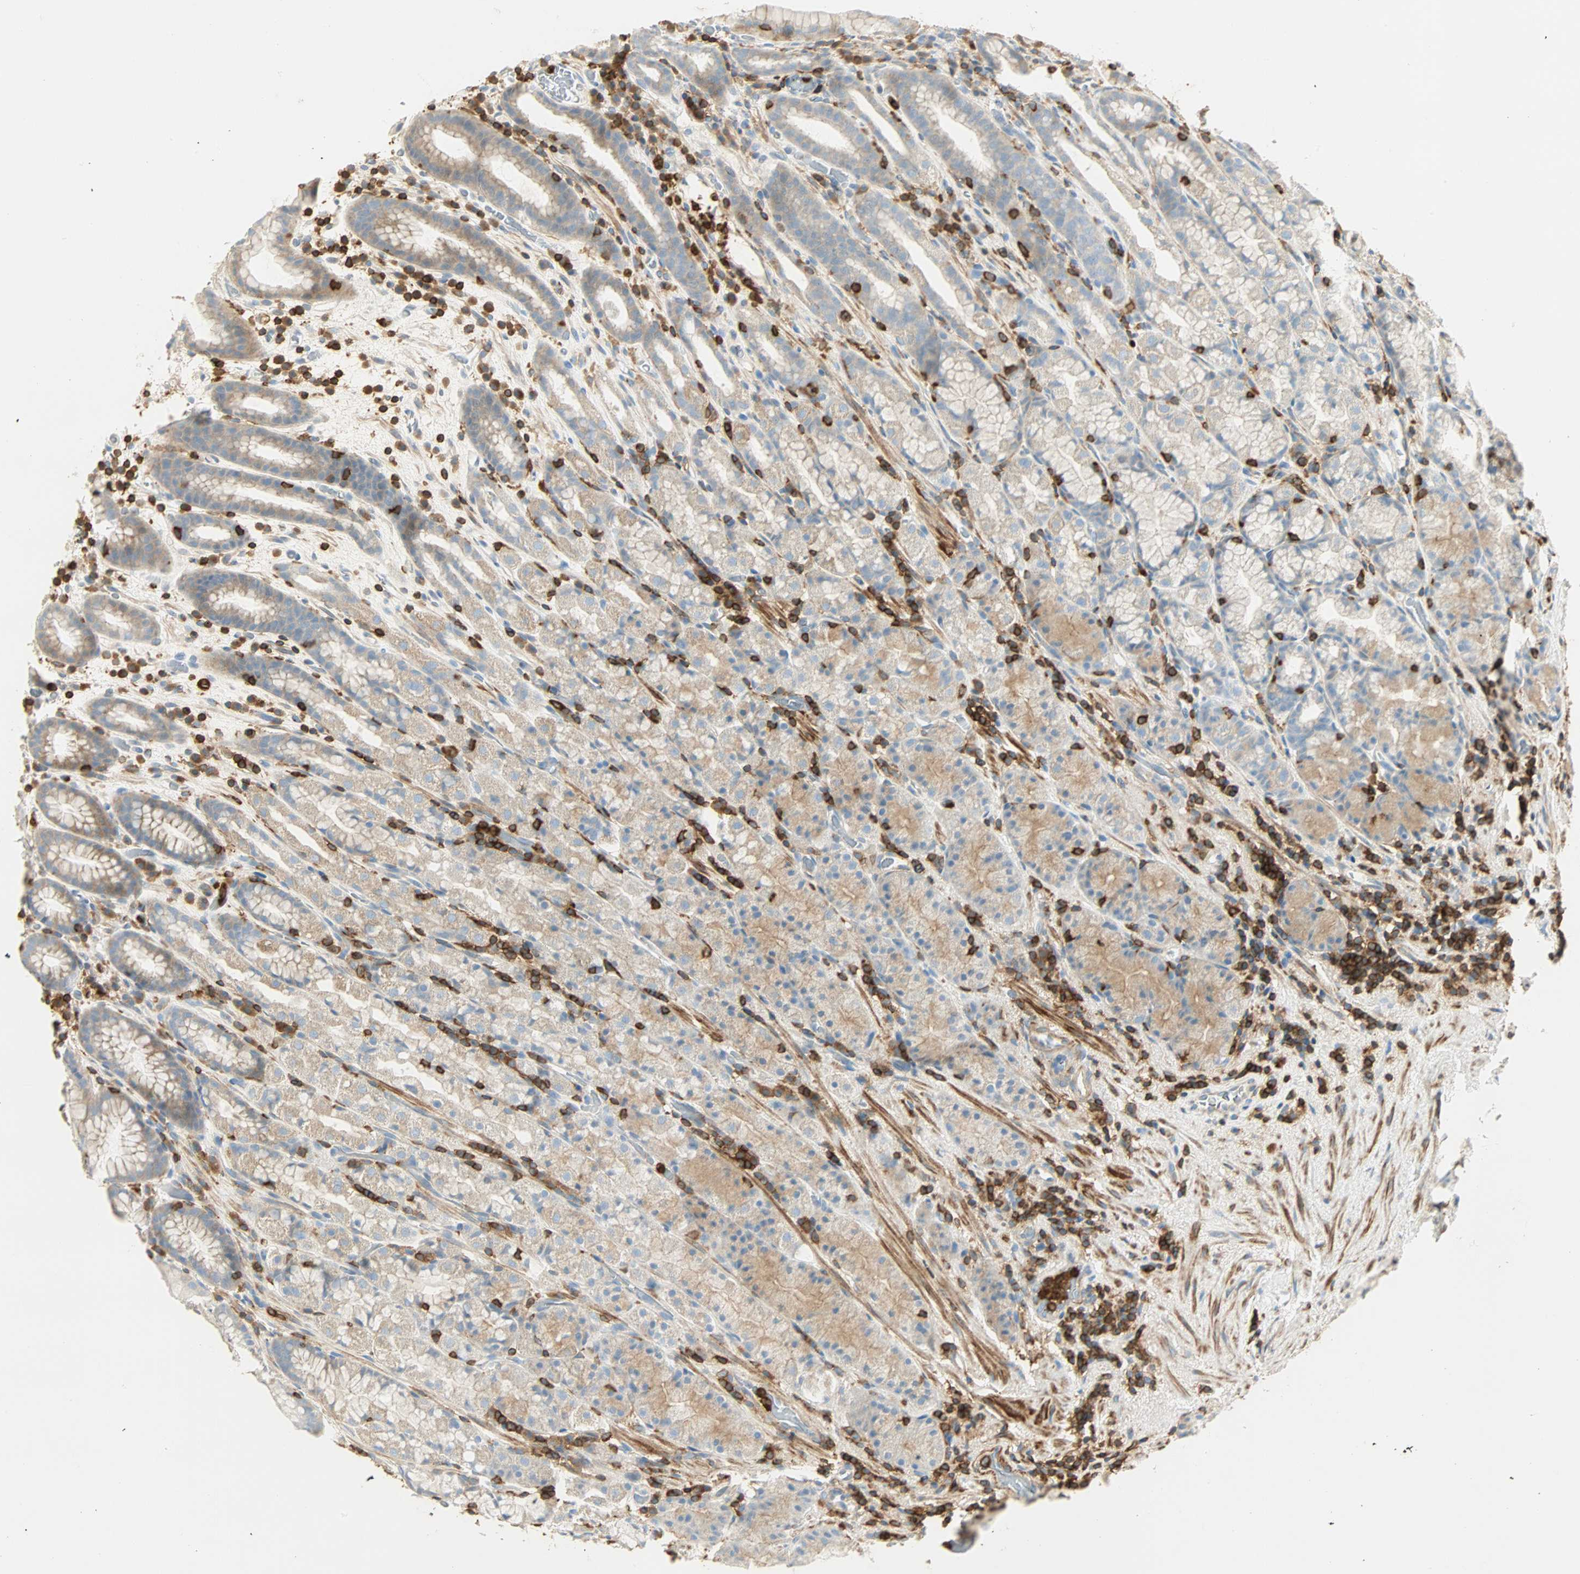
{"staining": {"intensity": "moderate", "quantity": "25%-75%", "location": "cytoplasmic/membranous"}, "tissue": "stomach", "cell_type": "Glandular cells", "image_type": "normal", "snomed": [{"axis": "morphology", "description": "Normal tissue, NOS"}, {"axis": "topography", "description": "Stomach, upper"}], "caption": "Immunohistochemistry of unremarkable human stomach shows medium levels of moderate cytoplasmic/membranous staining in about 25%-75% of glandular cells. Immunohistochemistry stains the protein of interest in brown and the nuclei are stained blue.", "gene": "FMNL1", "patient": {"sex": "male", "age": 68}}